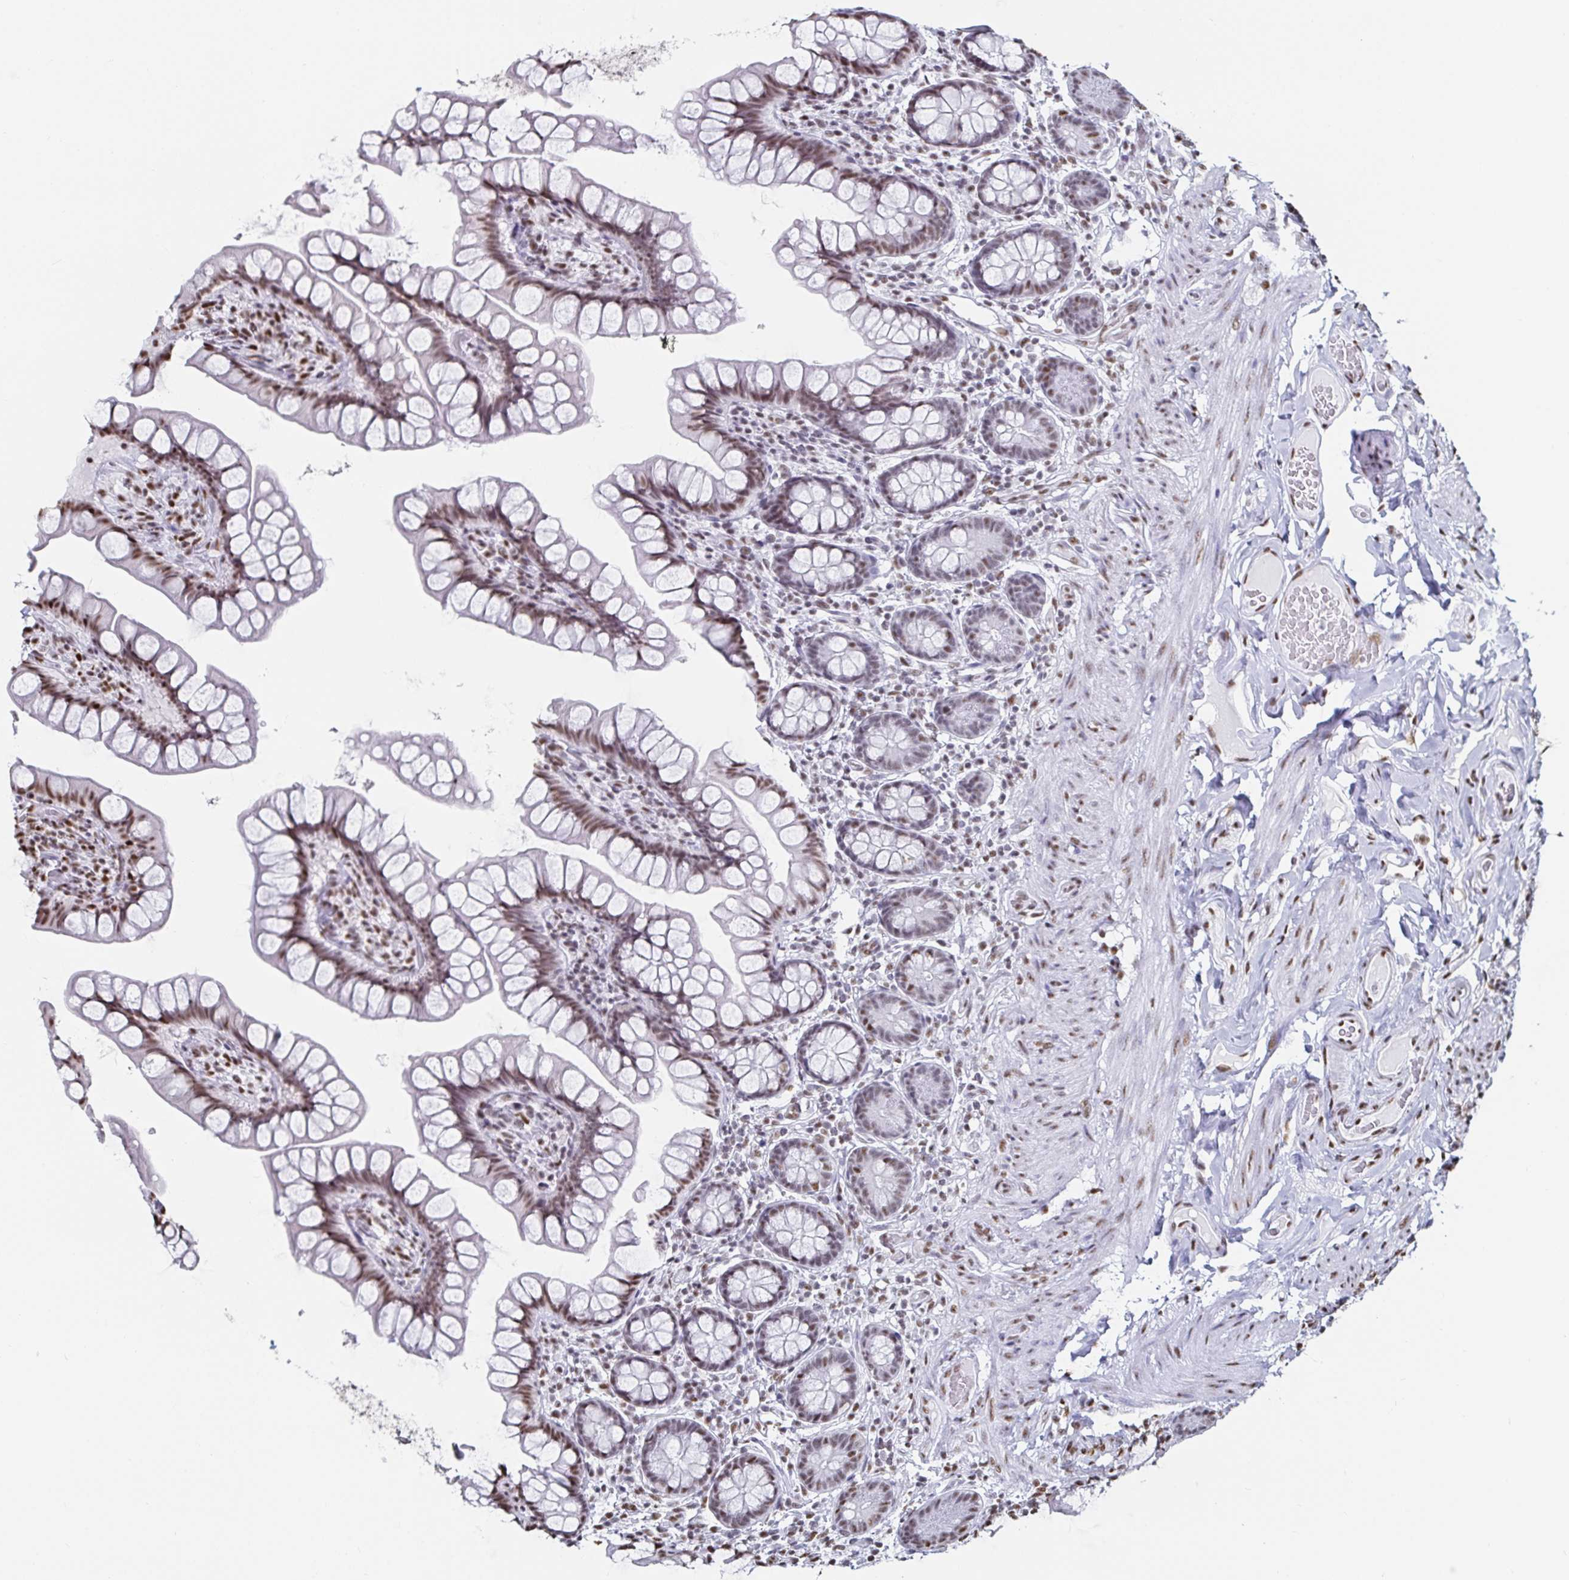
{"staining": {"intensity": "moderate", "quantity": ">75%", "location": "nuclear"}, "tissue": "small intestine", "cell_type": "Glandular cells", "image_type": "normal", "snomed": [{"axis": "morphology", "description": "Normal tissue, NOS"}, {"axis": "topography", "description": "Small intestine"}], "caption": "Immunohistochemical staining of unremarkable human small intestine reveals moderate nuclear protein expression in approximately >75% of glandular cells. The staining is performed using DAB brown chromogen to label protein expression. The nuclei are counter-stained blue using hematoxylin.", "gene": "DDX39B", "patient": {"sex": "male", "age": 70}}